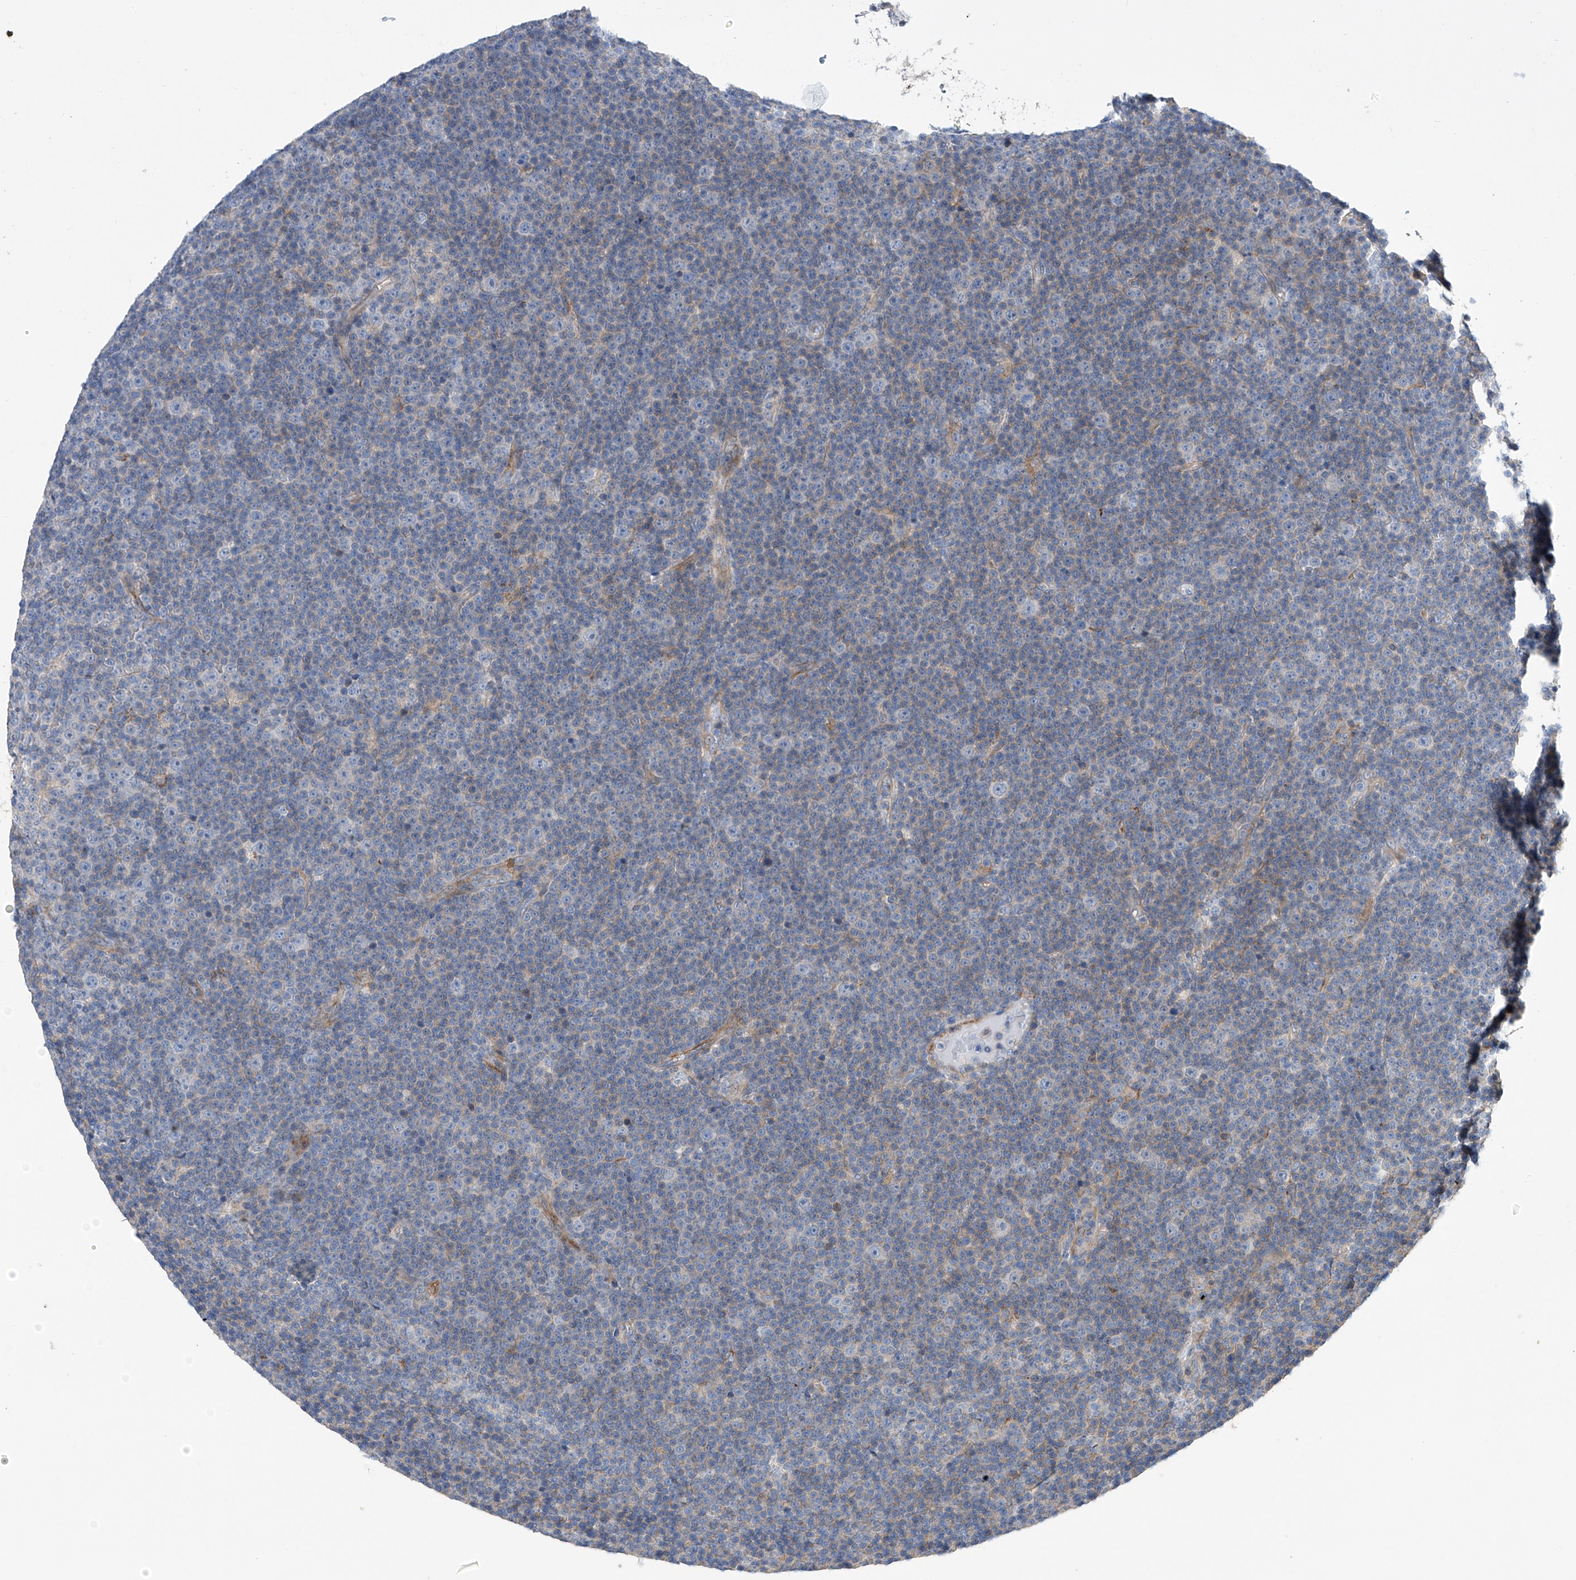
{"staining": {"intensity": "negative", "quantity": "none", "location": "none"}, "tissue": "lymphoma", "cell_type": "Tumor cells", "image_type": "cancer", "snomed": [{"axis": "morphology", "description": "Malignant lymphoma, non-Hodgkin's type, Low grade"}, {"axis": "topography", "description": "Lymph node"}], "caption": "Immunohistochemistry histopathology image of neoplastic tissue: malignant lymphoma, non-Hodgkin's type (low-grade) stained with DAB (3,3'-diaminobenzidine) exhibits no significant protein expression in tumor cells.", "gene": "NFATC4", "patient": {"sex": "female", "age": 67}}